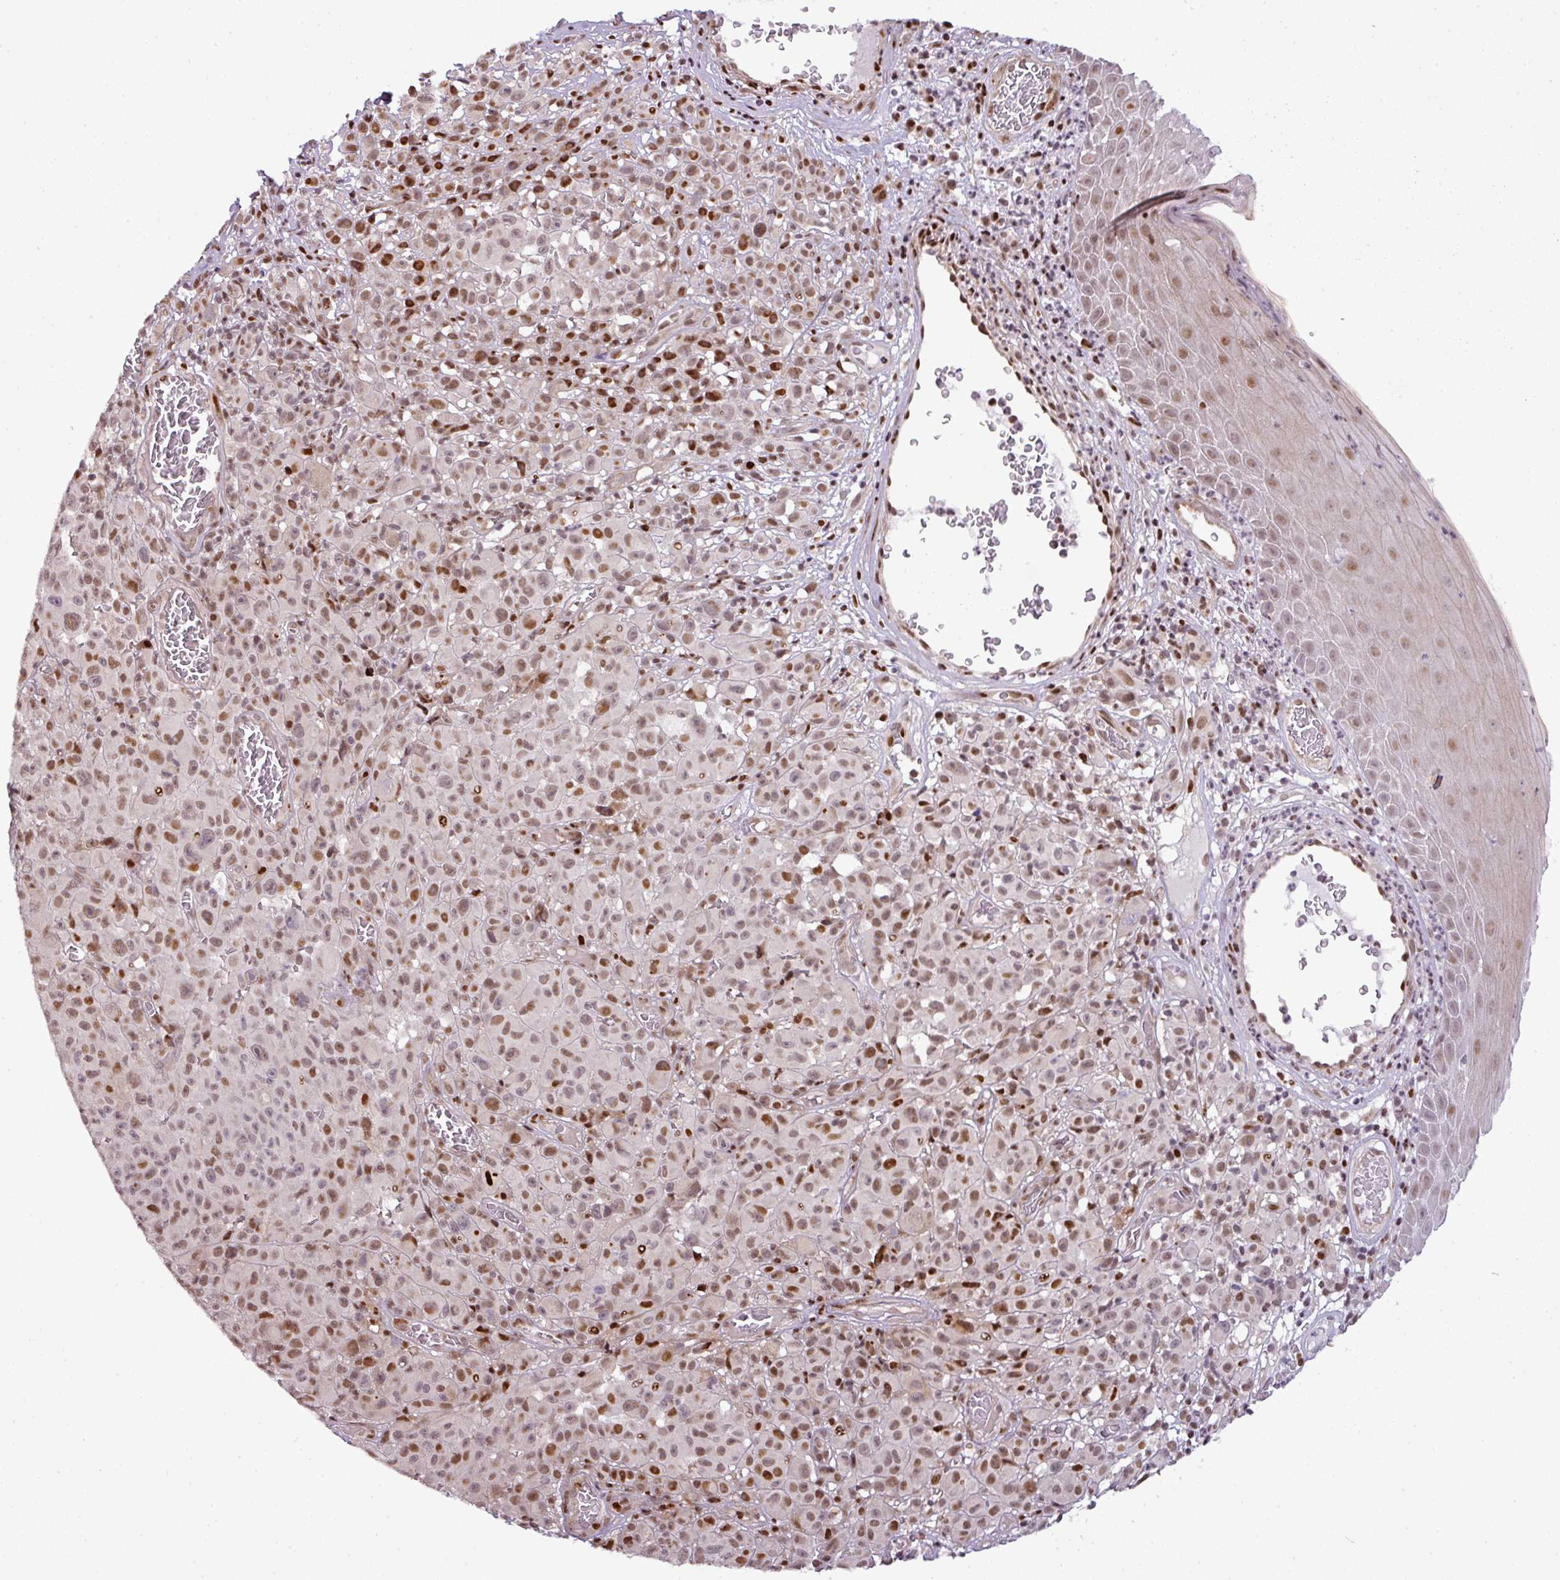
{"staining": {"intensity": "moderate", "quantity": ">75%", "location": "nuclear"}, "tissue": "melanoma", "cell_type": "Tumor cells", "image_type": "cancer", "snomed": [{"axis": "morphology", "description": "Malignant melanoma, NOS"}, {"axis": "topography", "description": "Skin"}], "caption": "This is an image of IHC staining of malignant melanoma, which shows moderate expression in the nuclear of tumor cells.", "gene": "MYSM1", "patient": {"sex": "female", "age": 82}}